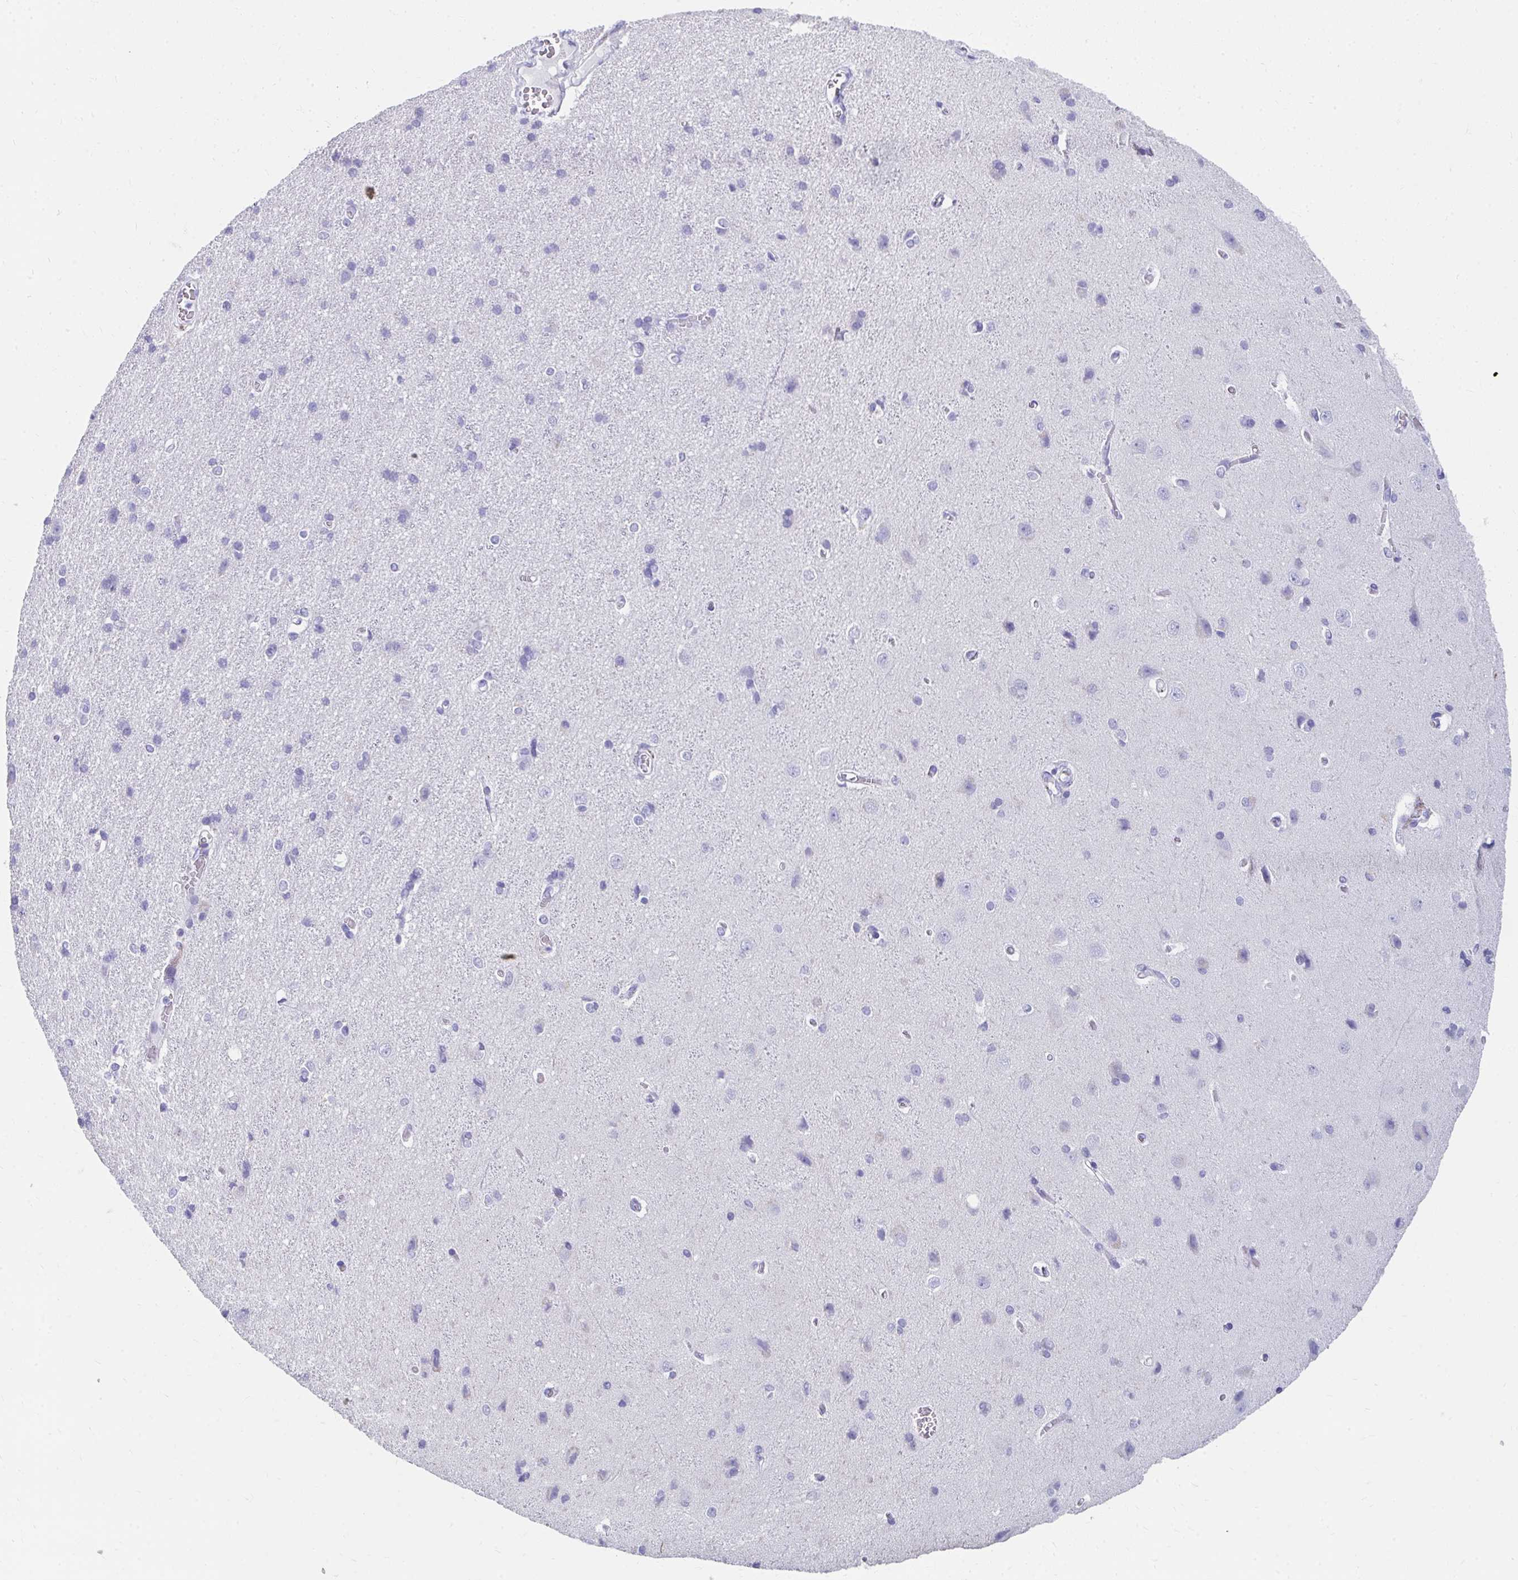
{"staining": {"intensity": "negative", "quantity": "none", "location": "none"}, "tissue": "cerebral cortex", "cell_type": "Endothelial cells", "image_type": "normal", "snomed": [{"axis": "morphology", "description": "Normal tissue, NOS"}, {"axis": "topography", "description": "Cerebral cortex"}], "caption": "Endothelial cells show no significant expression in benign cerebral cortex. (DAB (3,3'-diaminobenzidine) immunohistochemistry (IHC), high magnification).", "gene": "HGD", "patient": {"sex": "male", "age": 37}}